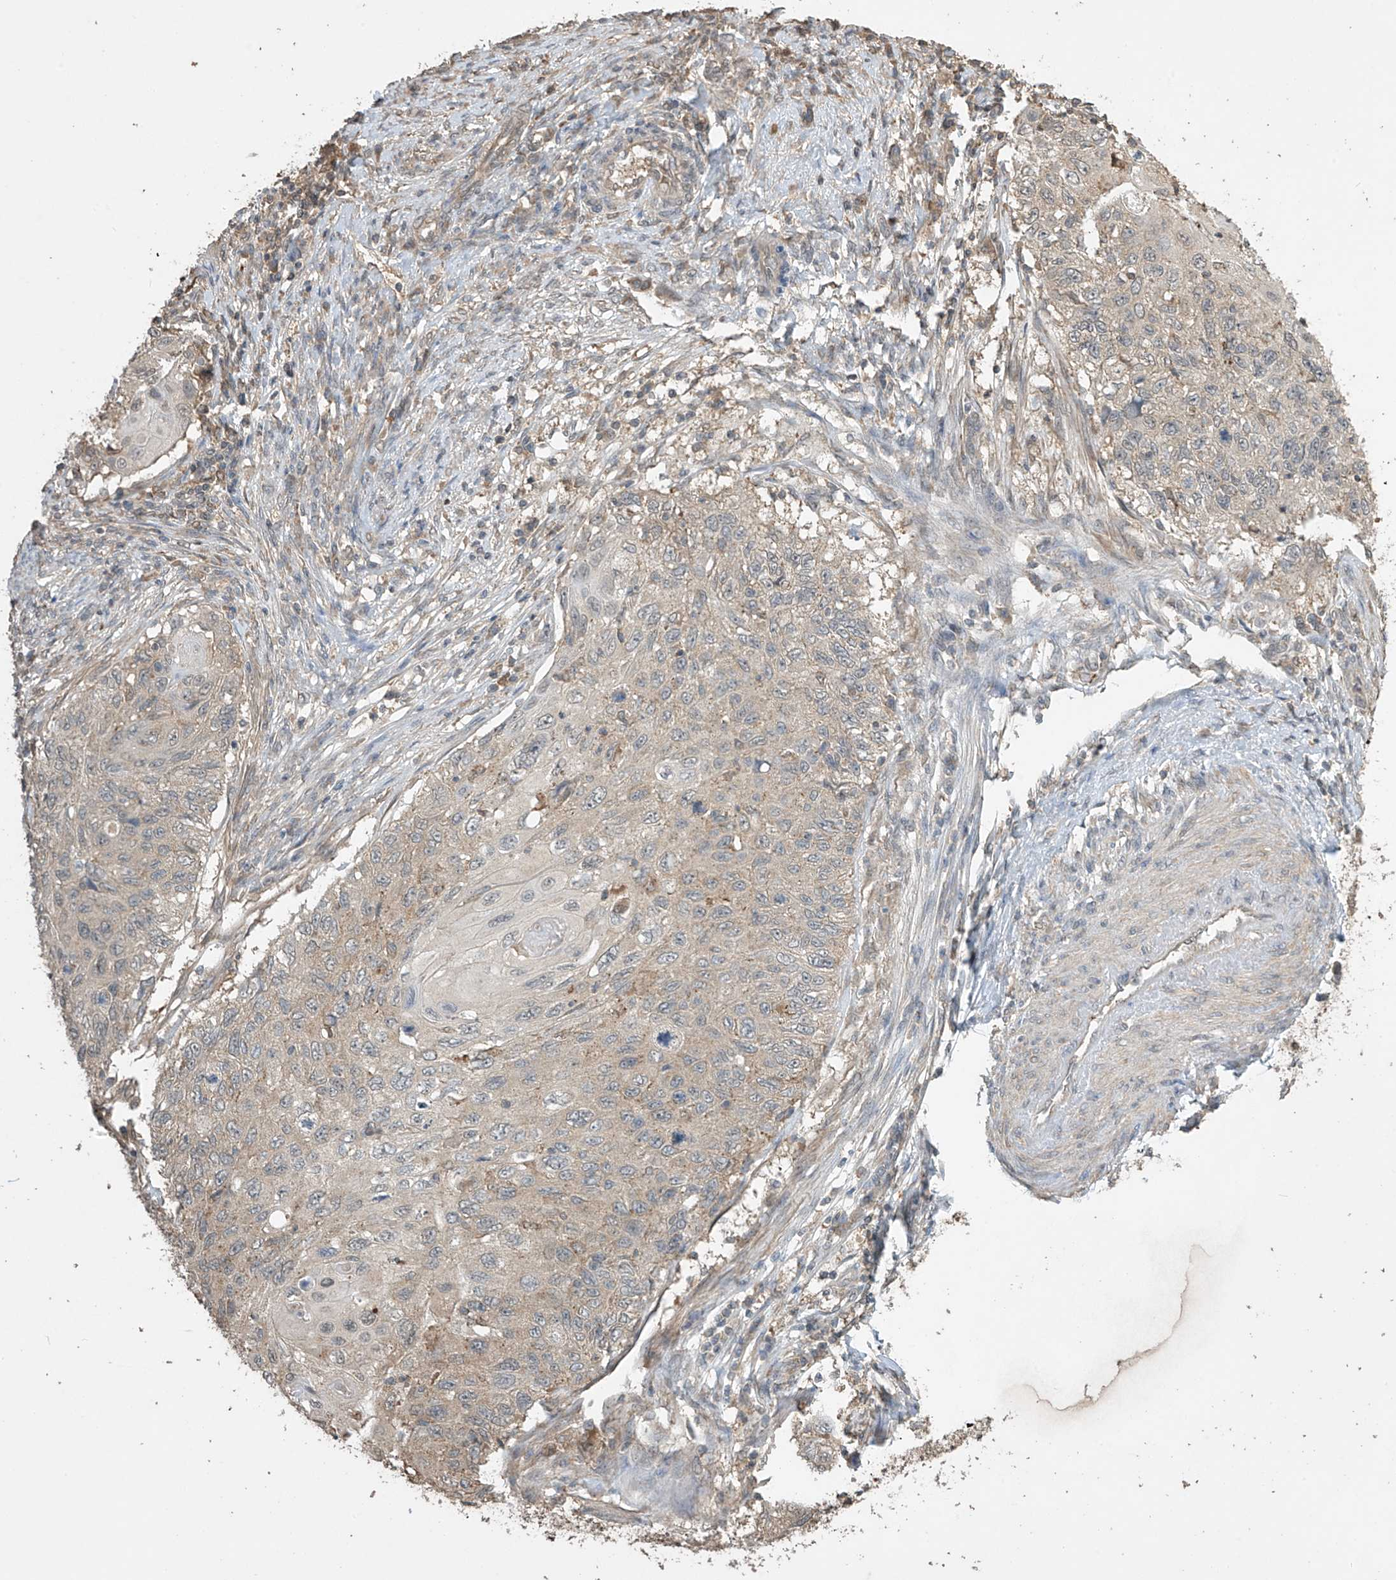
{"staining": {"intensity": "weak", "quantity": "<25%", "location": "cytoplasmic/membranous,nuclear"}, "tissue": "cervical cancer", "cell_type": "Tumor cells", "image_type": "cancer", "snomed": [{"axis": "morphology", "description": "Squamous cell carcinoma, NOS"}, {"axis": "topography", "description": "Cervix"}], "caption": "DAB (3,3'-diaminobenzidine) immunohistochemical staining of cervical cancer shows no significant staining in tumor cells. Nuclei are stained in blue.", "gene": "SLFN14", "patient": {"sex": "female", "age": 70}}